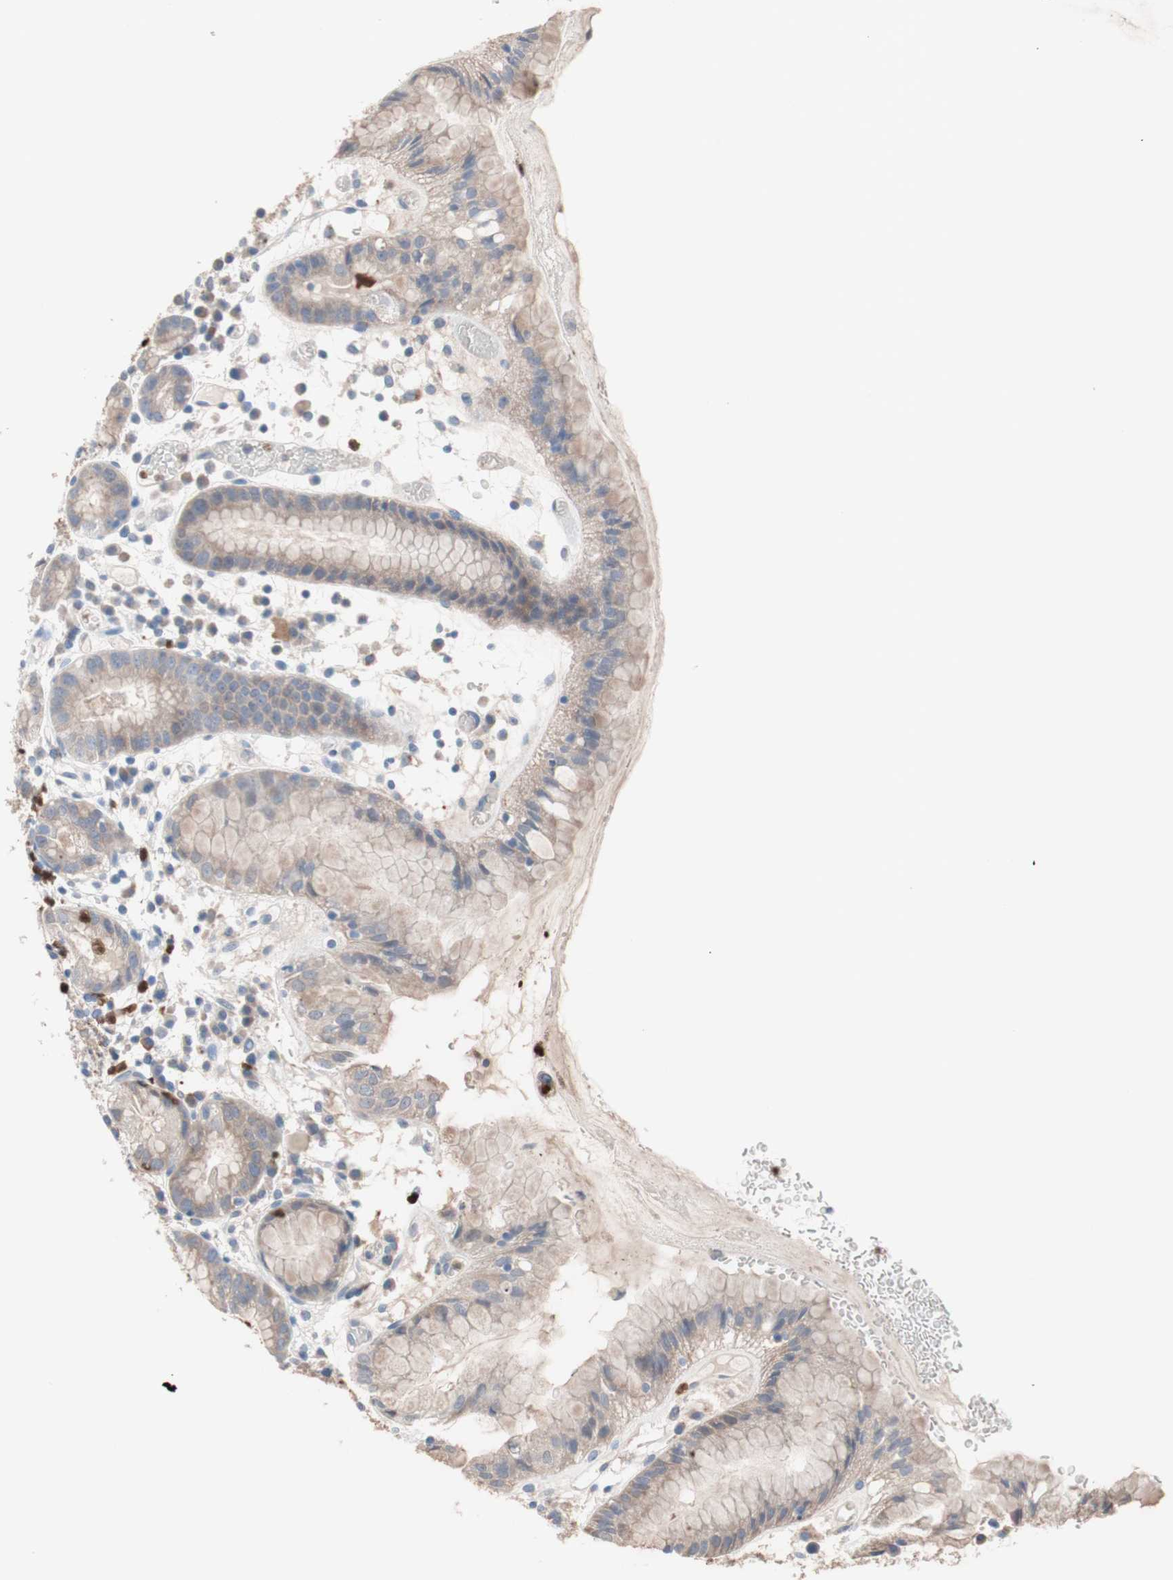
{"staining": {"intensity": "weak", "quantity": ">75%", "location": "cytoplasmic/membranous"}, "tissue": "stomach", "cell_type": "Glandular cells", "image_type": "normal", "snomed": [{"axis": "morphology", "description": "Normal tissue, NOS"}, {"axis": "topography", "description": "Stomach"}, {"axis": "topography", "description": "Stomach, lower"}], "caption": "High-magnification brightfield microscopy of benign stomach stained with DAB (3,3'-diaminobenzidine) (brown) and counterstained with hematoxylin (blue). glandular cells exhibit weak cytoplasmic/membranous expression is present in approximately>75% of cells.", "gene": "CLEC4D", "patient": {"sex": "female", "age": 75}}